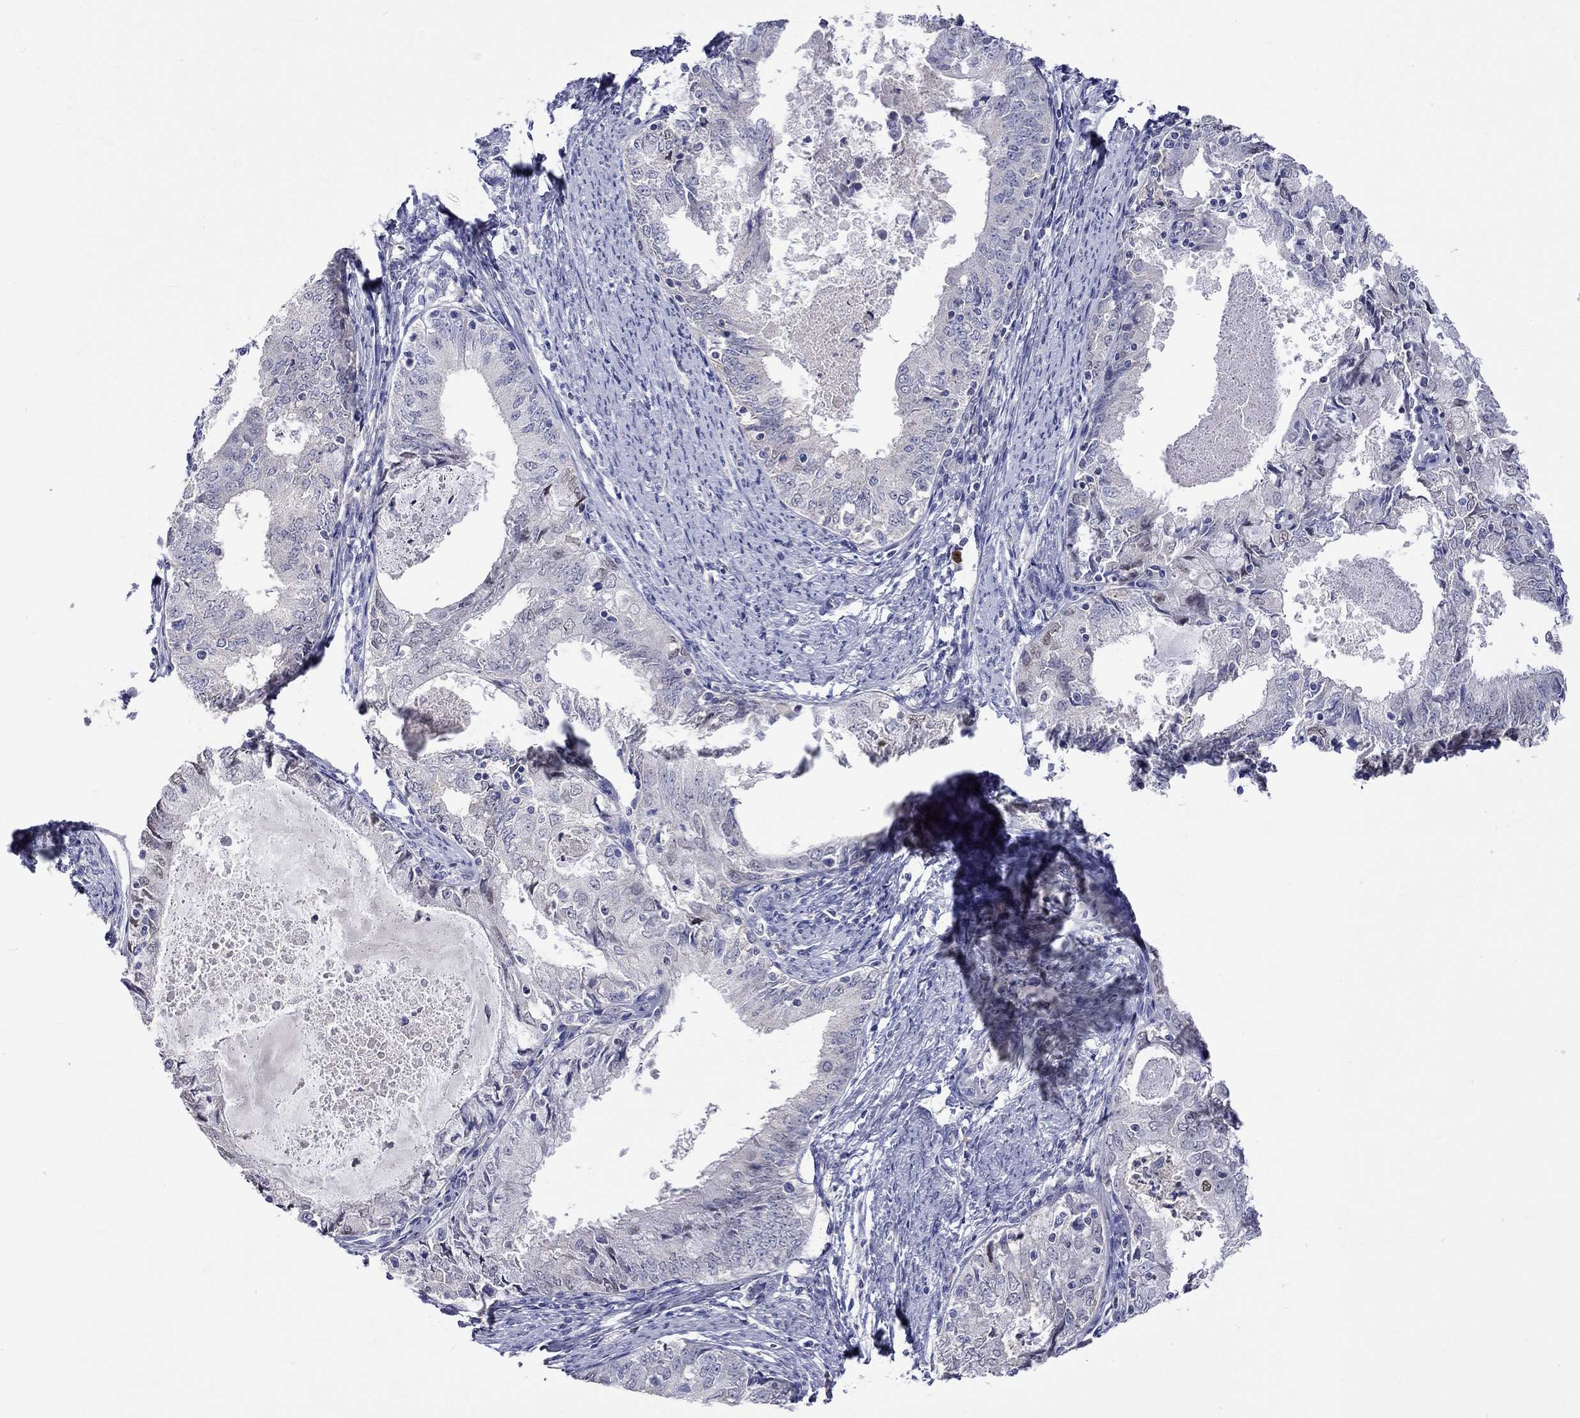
{"staining": {"intensity": "negative", "quantity": "none", "location": "none"}, "tissue": "endometrial cancer", "cell_type": "Tumor cells", "image_type": "cancer", "snomed": [{"axis": "morphology", "description": "Adenocarcinoma, NOS"}, {"axis": "topography", "description": "Endometrium"}], "caption": "Immunohistochemical staining of human adenocarcinoma (endometrial) reveals no significant expression in tumor cells. (DAB (3,3'-diaminobenzidine) IHC visualized using brightfield microscopy, high magnification).", "gene": "LRFN4", "patient": {"sex": "female", "age": 57}}